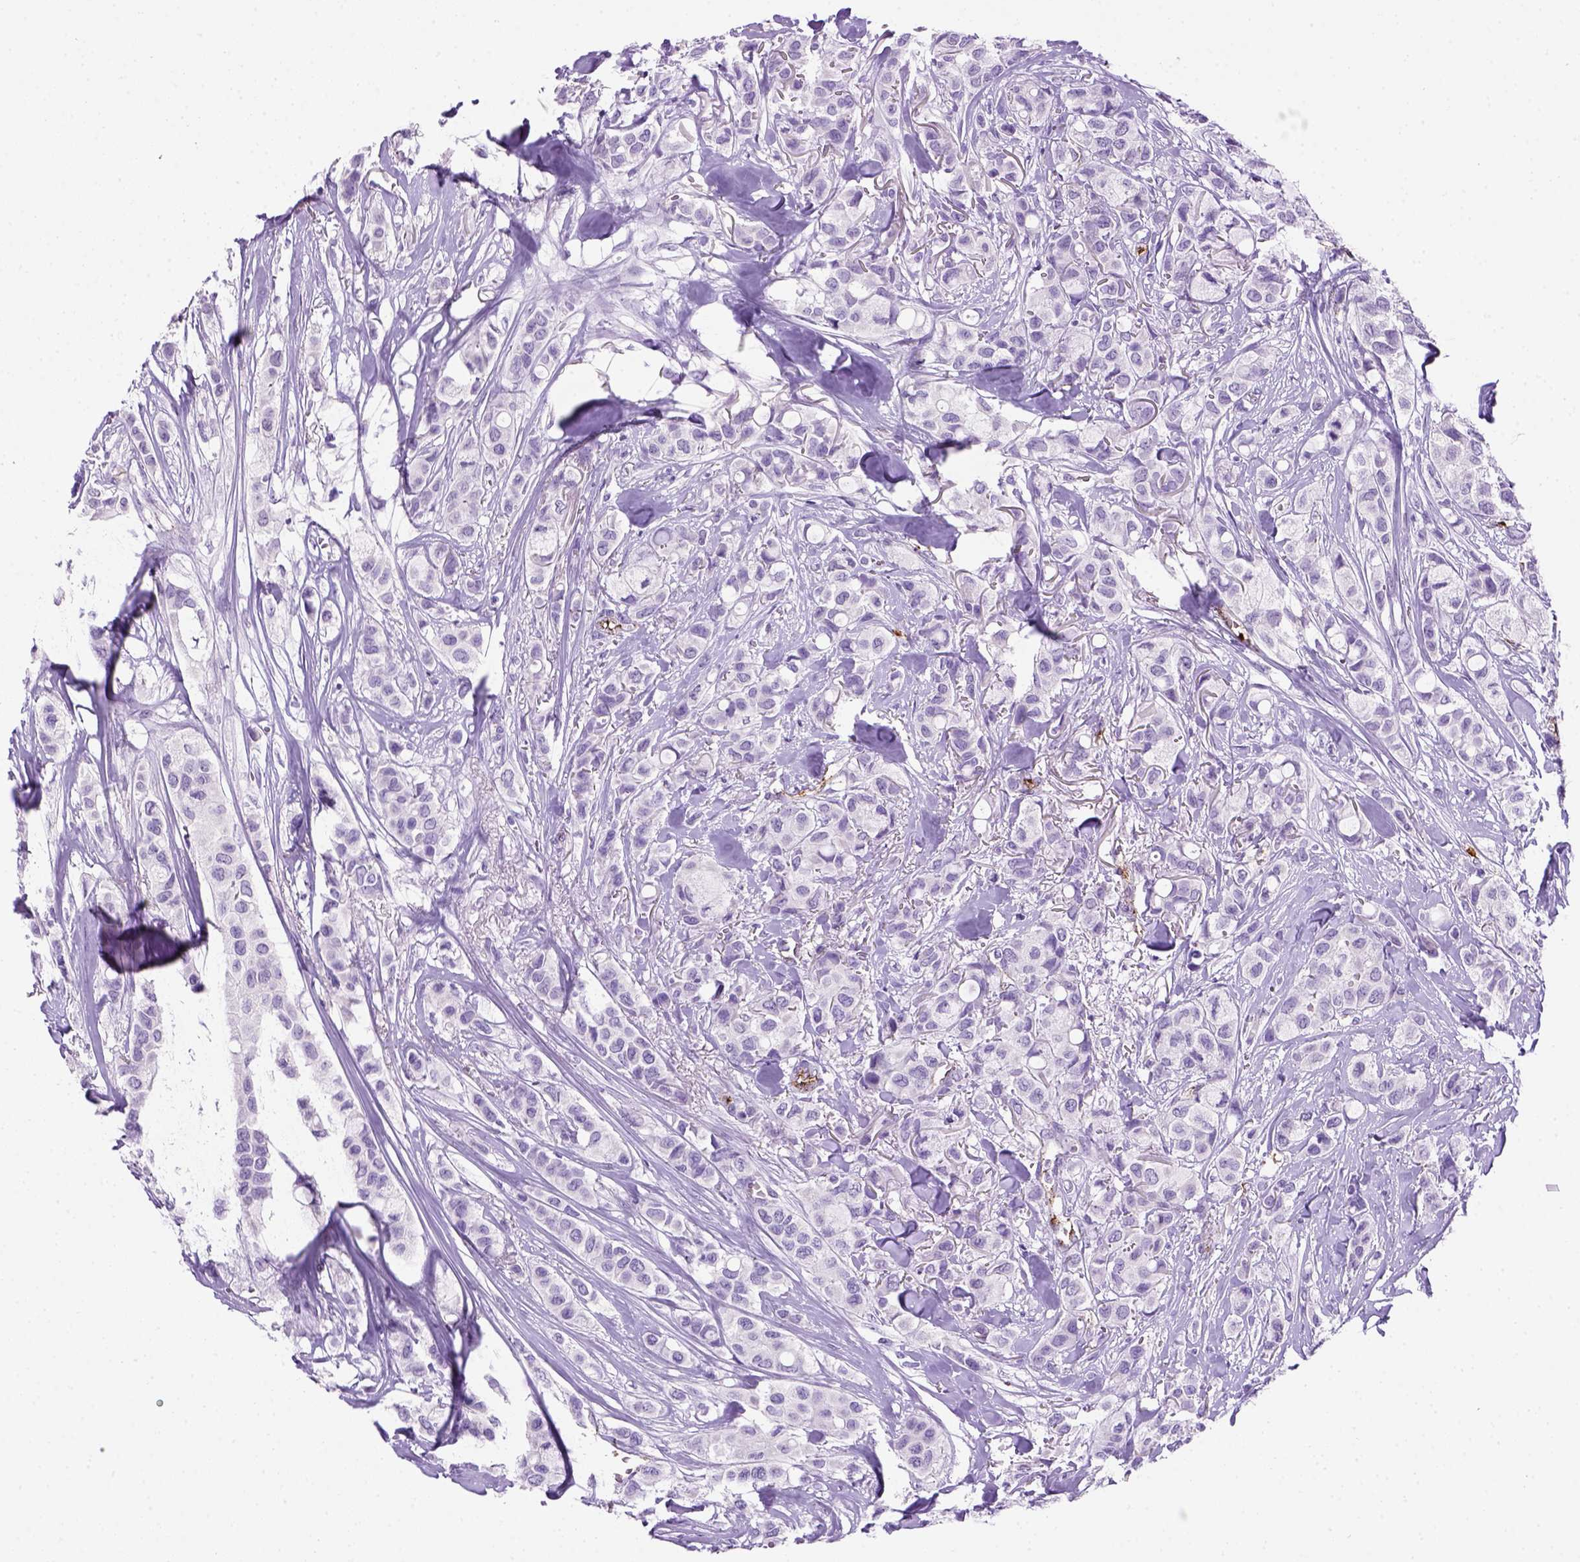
{"staining": {"intensity": "negative", "quantity": "none", "location": "none"}, "tissue": "breast cancer", "cell_type": "Tumor cells", "image_type": "cancer", "snomed": [{"axis": "morphology", "description": "Duct carcinoma"}, {"axis": "topography", "description": "Breast"}], "caption": "An image of breast cancer stained for a protein exhibits no brown staining in tumor cells. (Immunohistochemistry (ihc), brightfield microscopy, high magnification).", "gene": "VWF", "patient": {"sex": "female", "age": 85}}